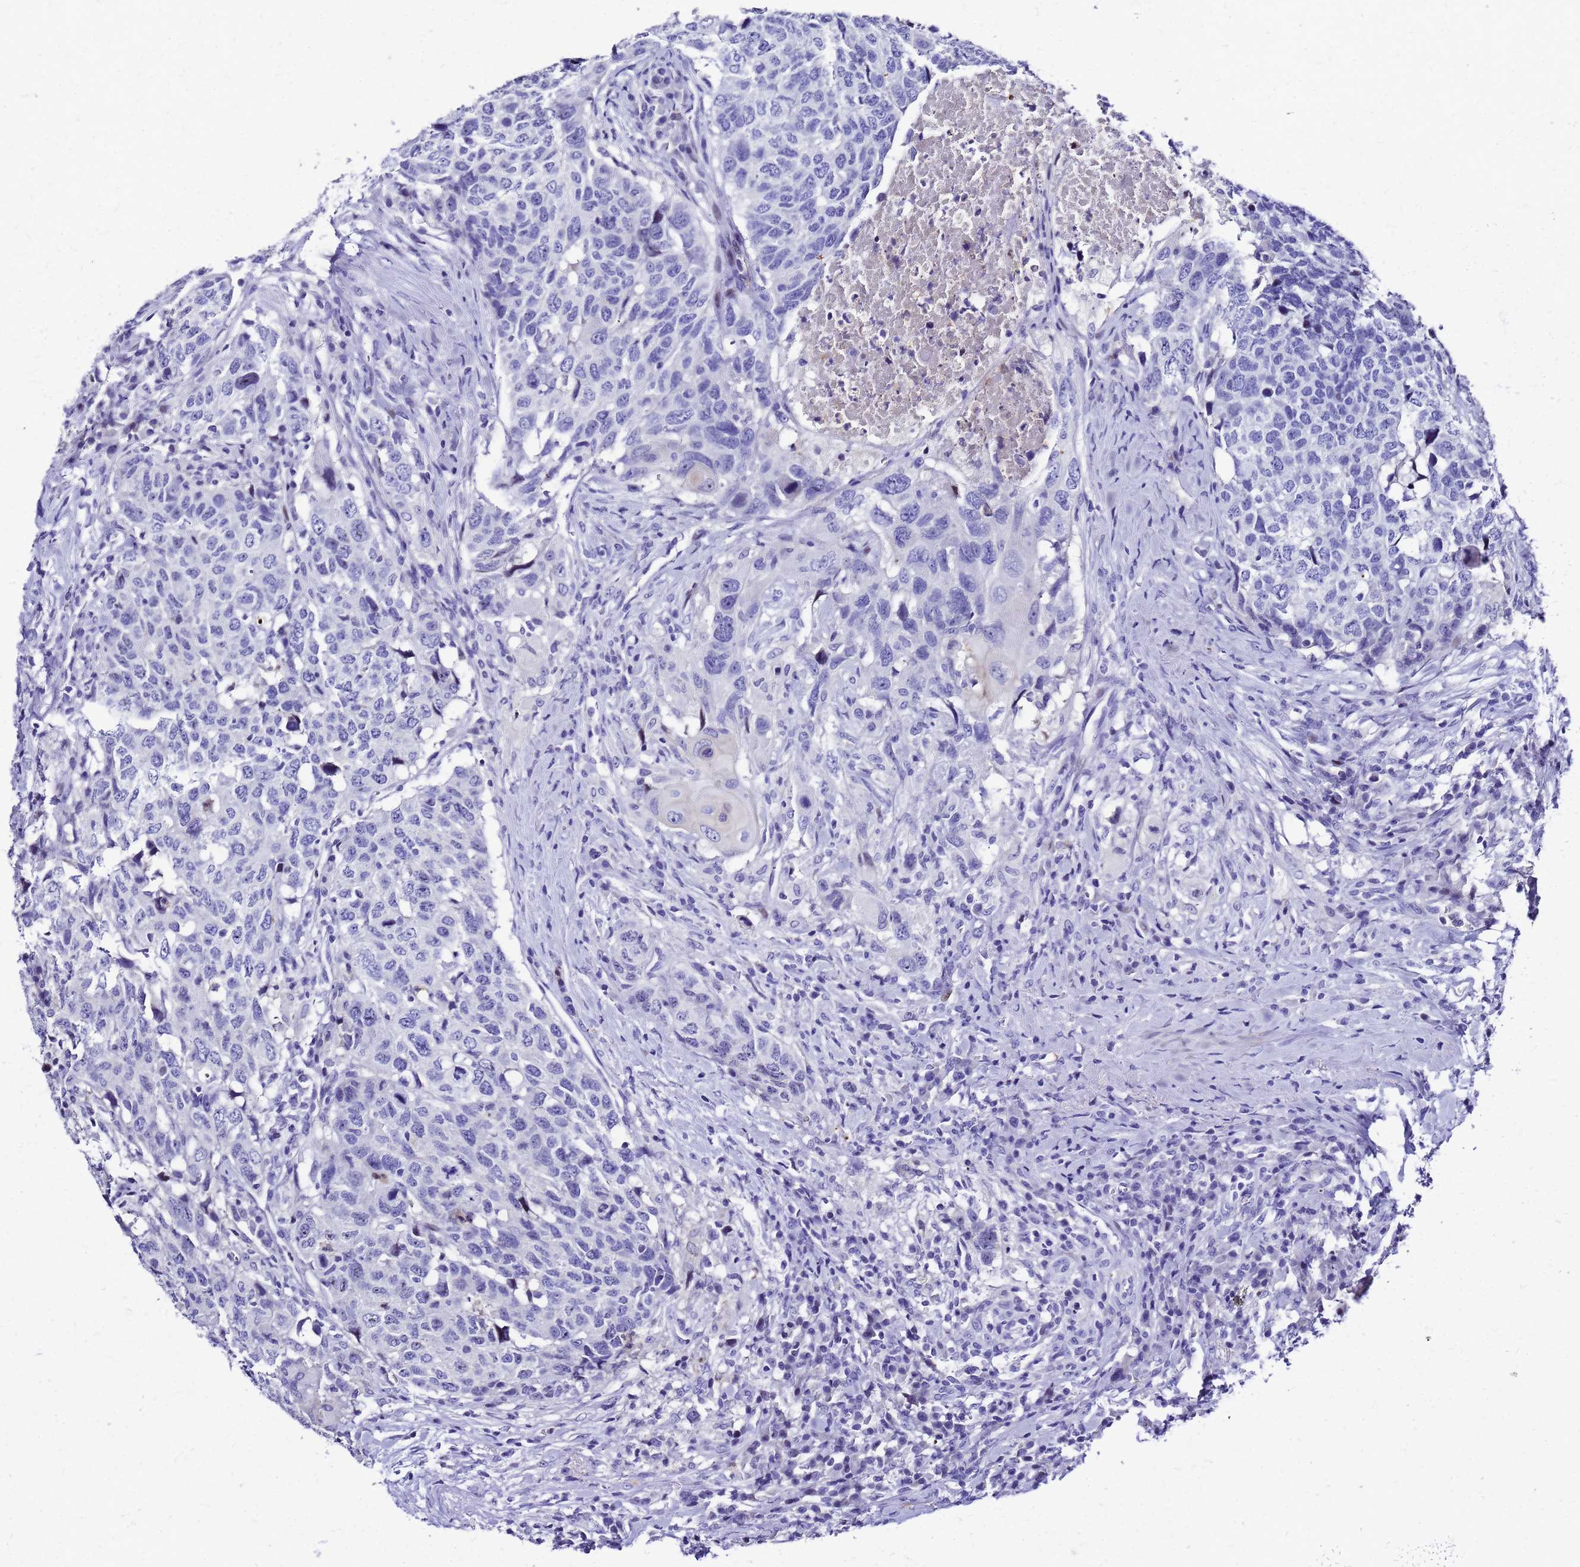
{"staining": {"intensity": "moderate", "quantity": "<25%", "location": "nuclear"}, "tissue": "head and neck cancer", "cell_type": "Tumor cells", "image_type": "cancer", "snomed": [{"axis": "morphology", "description": "Squamous cell carcinoma, NOS"}, {"axis": "topography", "description": "Head-Neck"}], "caption": "Moderate nuclear expression for a protein is appreciated in about <25% of tumor cells of head and neck squamous cell carcinoma using IHC.", "gene": "SMIM21", "patient": {"sex": "male", "age": 66}}